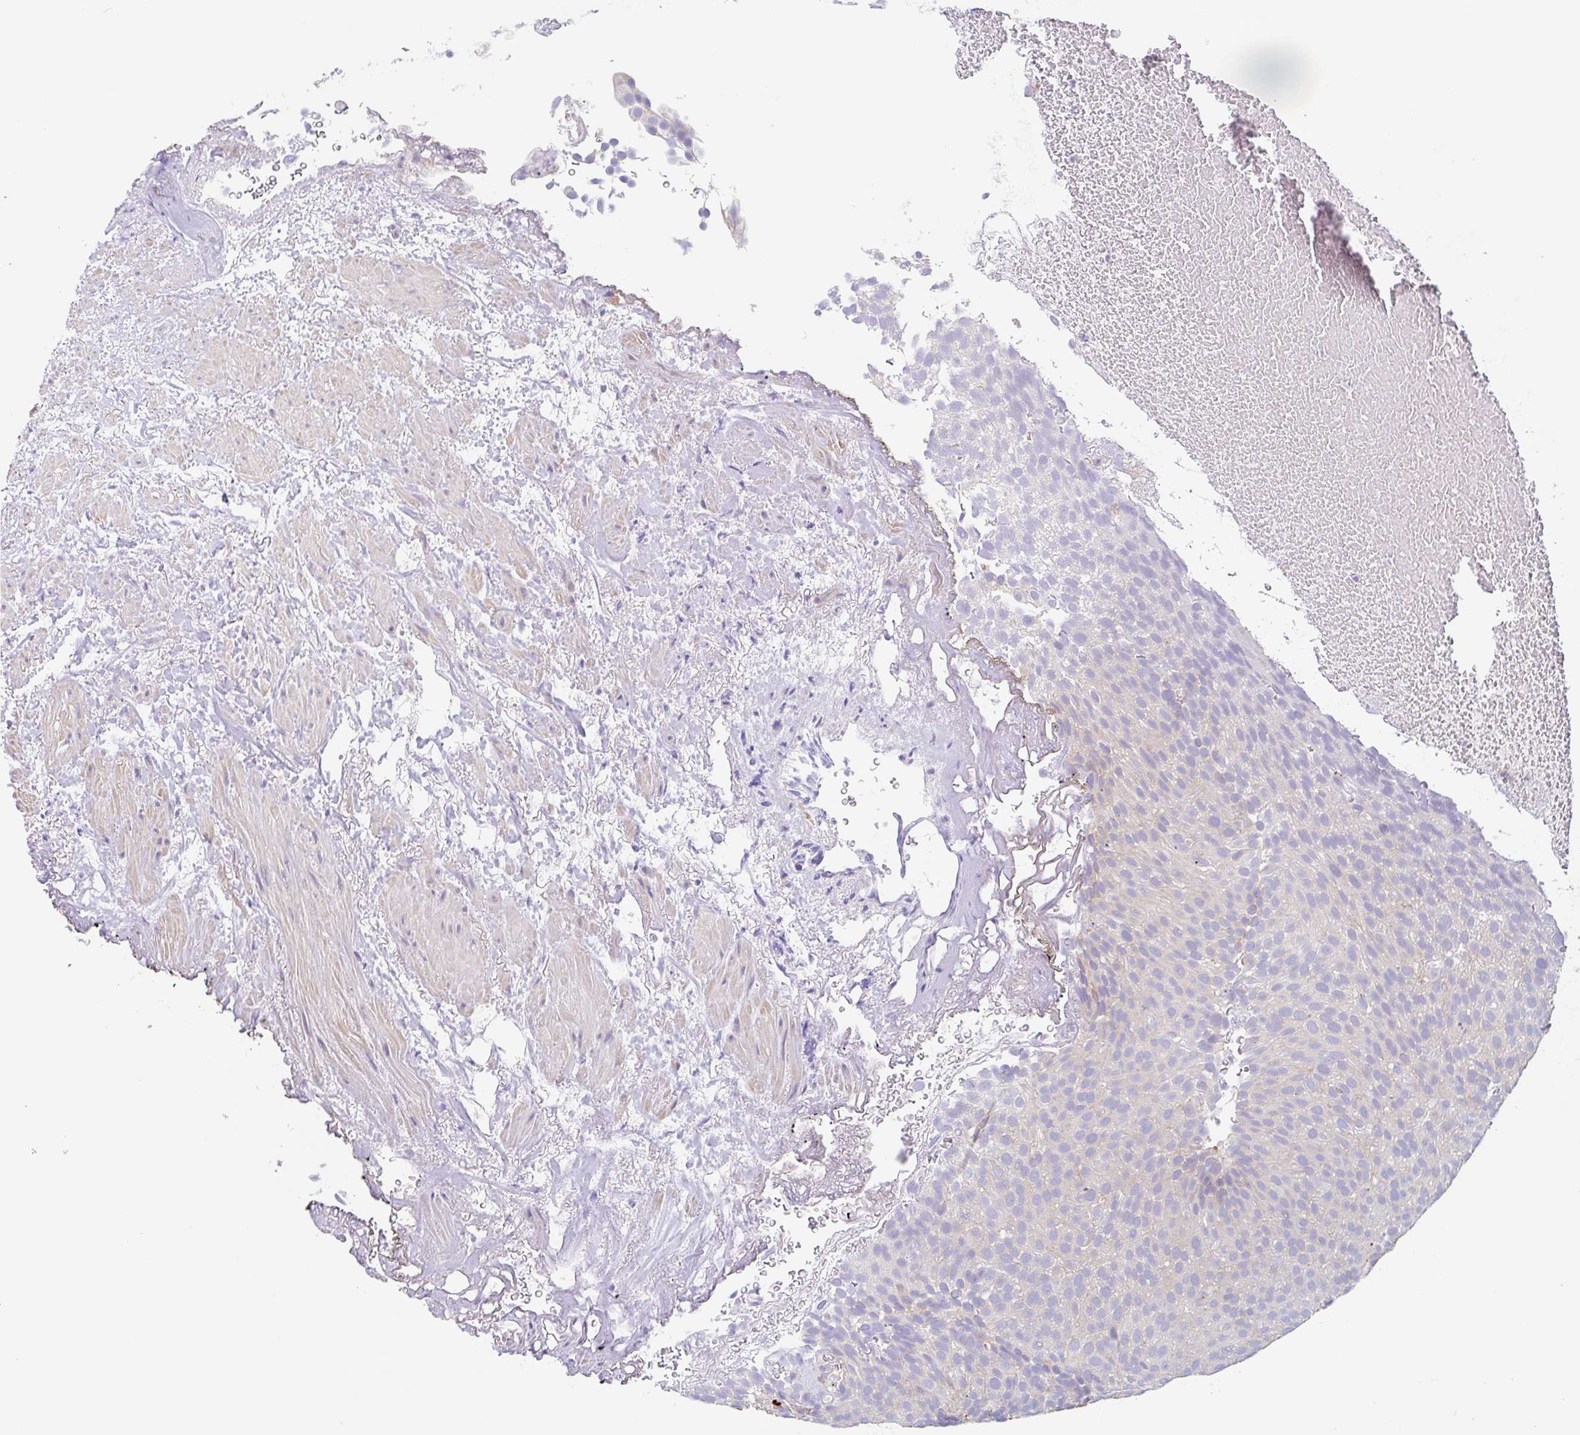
{"staining": {"intensity": "negative", "quantity": "none", "location": "none"}, "tissue": "urothelial cancer", "cell_type": "Tumor cells", "image_type": "cancer", "snomed": [{"axis": "morphology", "description": "Urothelial carcinoma, Low grade"}, {"axis": "topography", "description": "Urinary bladder"}], "caption": "Immunohistochemistry micrograph of neoplastic tissue: urothelial cancer stained with DAB (3,3'-diaminobenzidine) demonstrates no significant protein positivity in tumor cells.", "gene": "LENG9", "patient": {"sex": "male", "age": 78}}